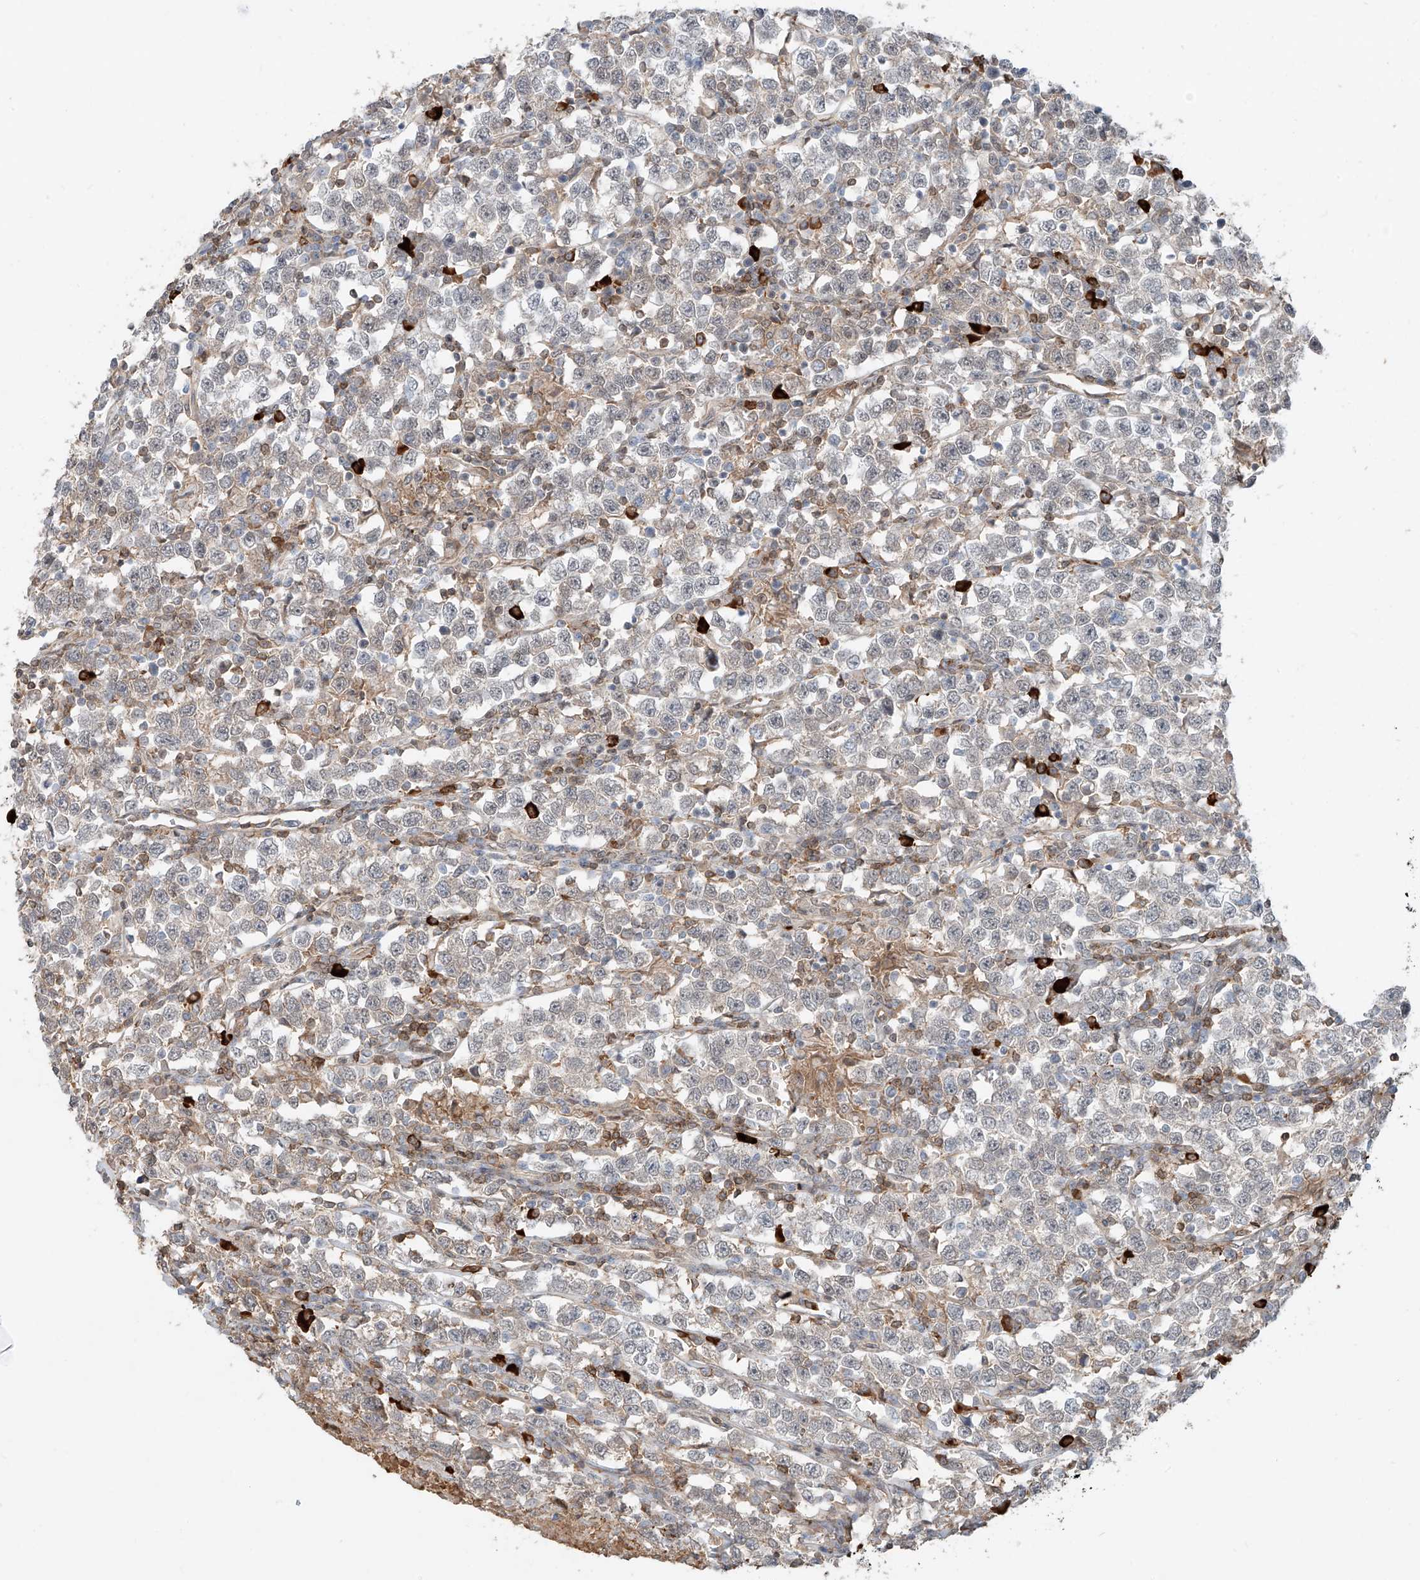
{"staining": {"intensity": "negative", "quantity": "none", "location": "none"}, "tissue": "testis cancer", "cell_type": "Tumor cells", "image_type": "cancer", "snomed": [{"axis": "morphology", "description": "Normal tissue, NOS"}, {"axis": "morphology", "description": "Seminoma, NOS"}, {"axis": "topography", "description": "Testis"}], "caption": "Tumor cells show no significant protein positivity in seminoma (testis).", "gene": "CEP162", "patient": {"sex": "male", "age": 43}}